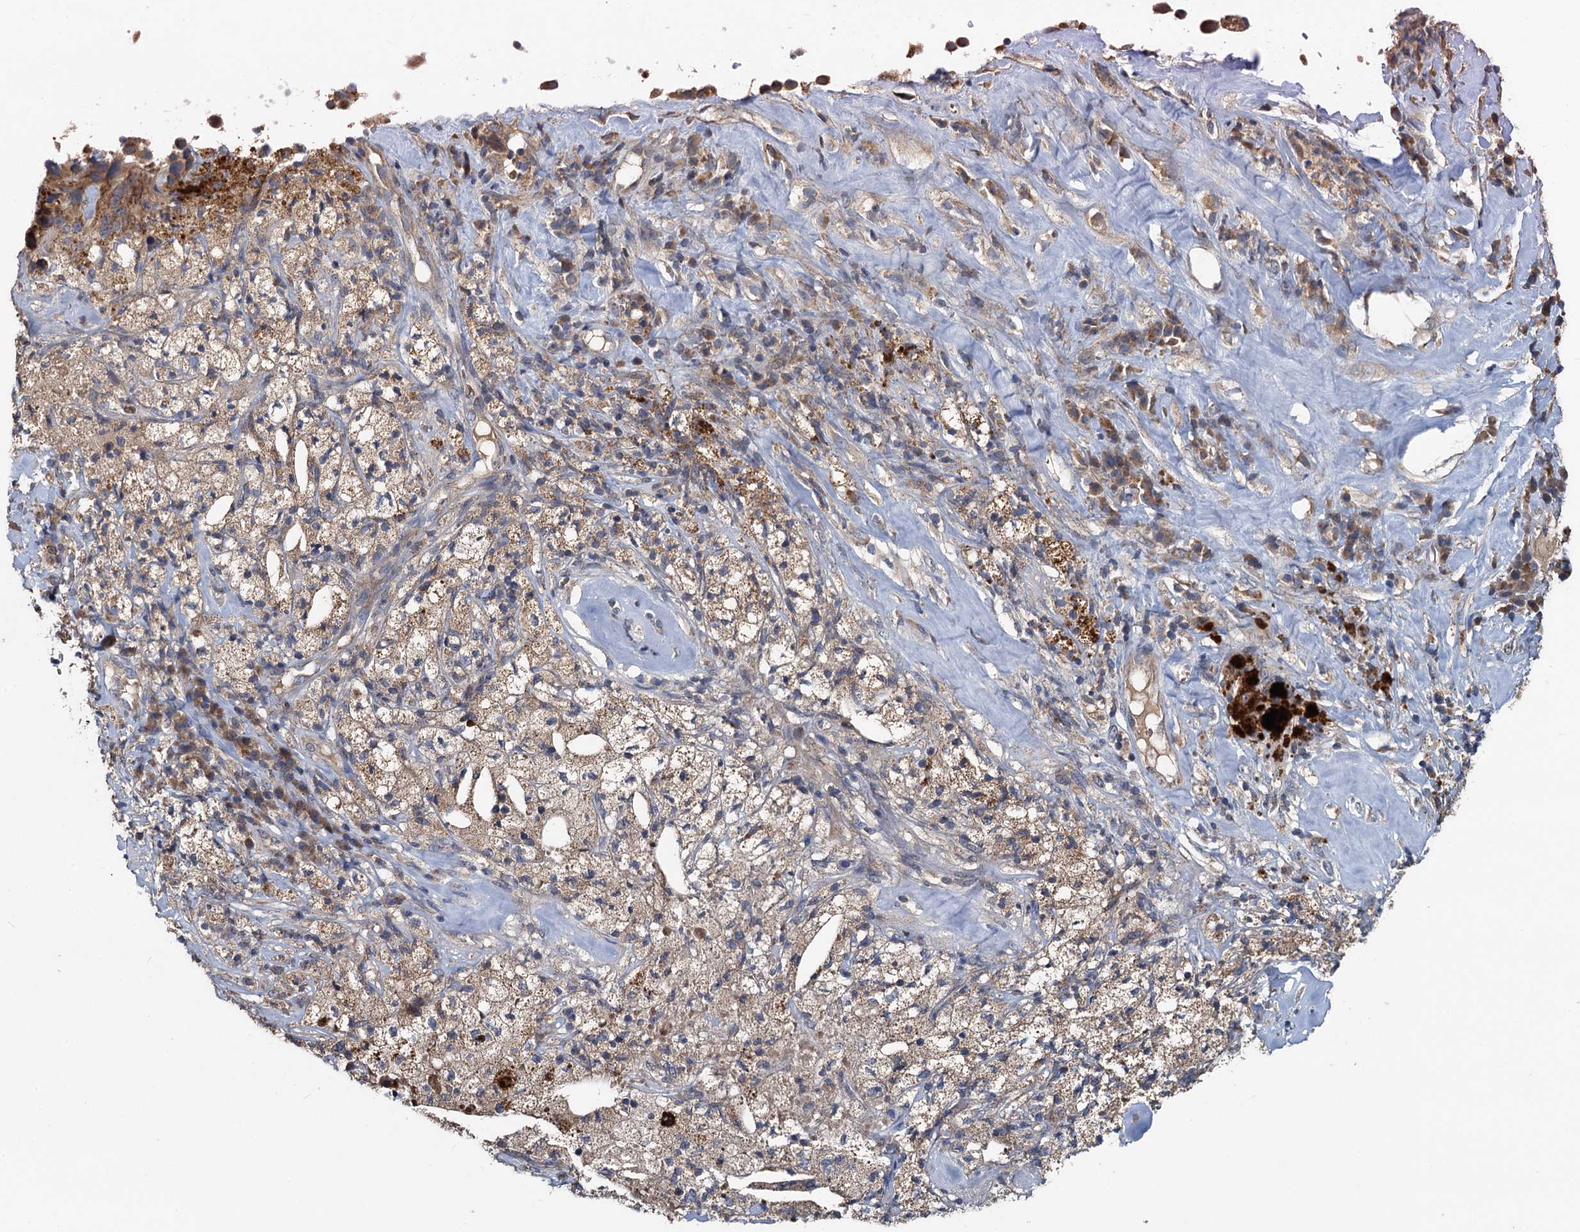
{"staining": {"intensity": "moderate", "quantity": ">75%", "location": "cytoplasmic/membranous"}, "tissue": "melanoma", "cell_type": "Tumor cells", "image_type": "cancer", "snomed": [{"axis": "morphology", "description": "Malignant melanoma, Metastatic site"}, {"axis": "topography", "description": "Lymph node"}], "caption": "Melanoma tissue reveals moderate cytoplasmic/membranous staining in approximately >75% of tumor cells, visualized by immunohistochemistry.", "gene": "OTUB1", "patient": {"sex": "male", "age": 62}}